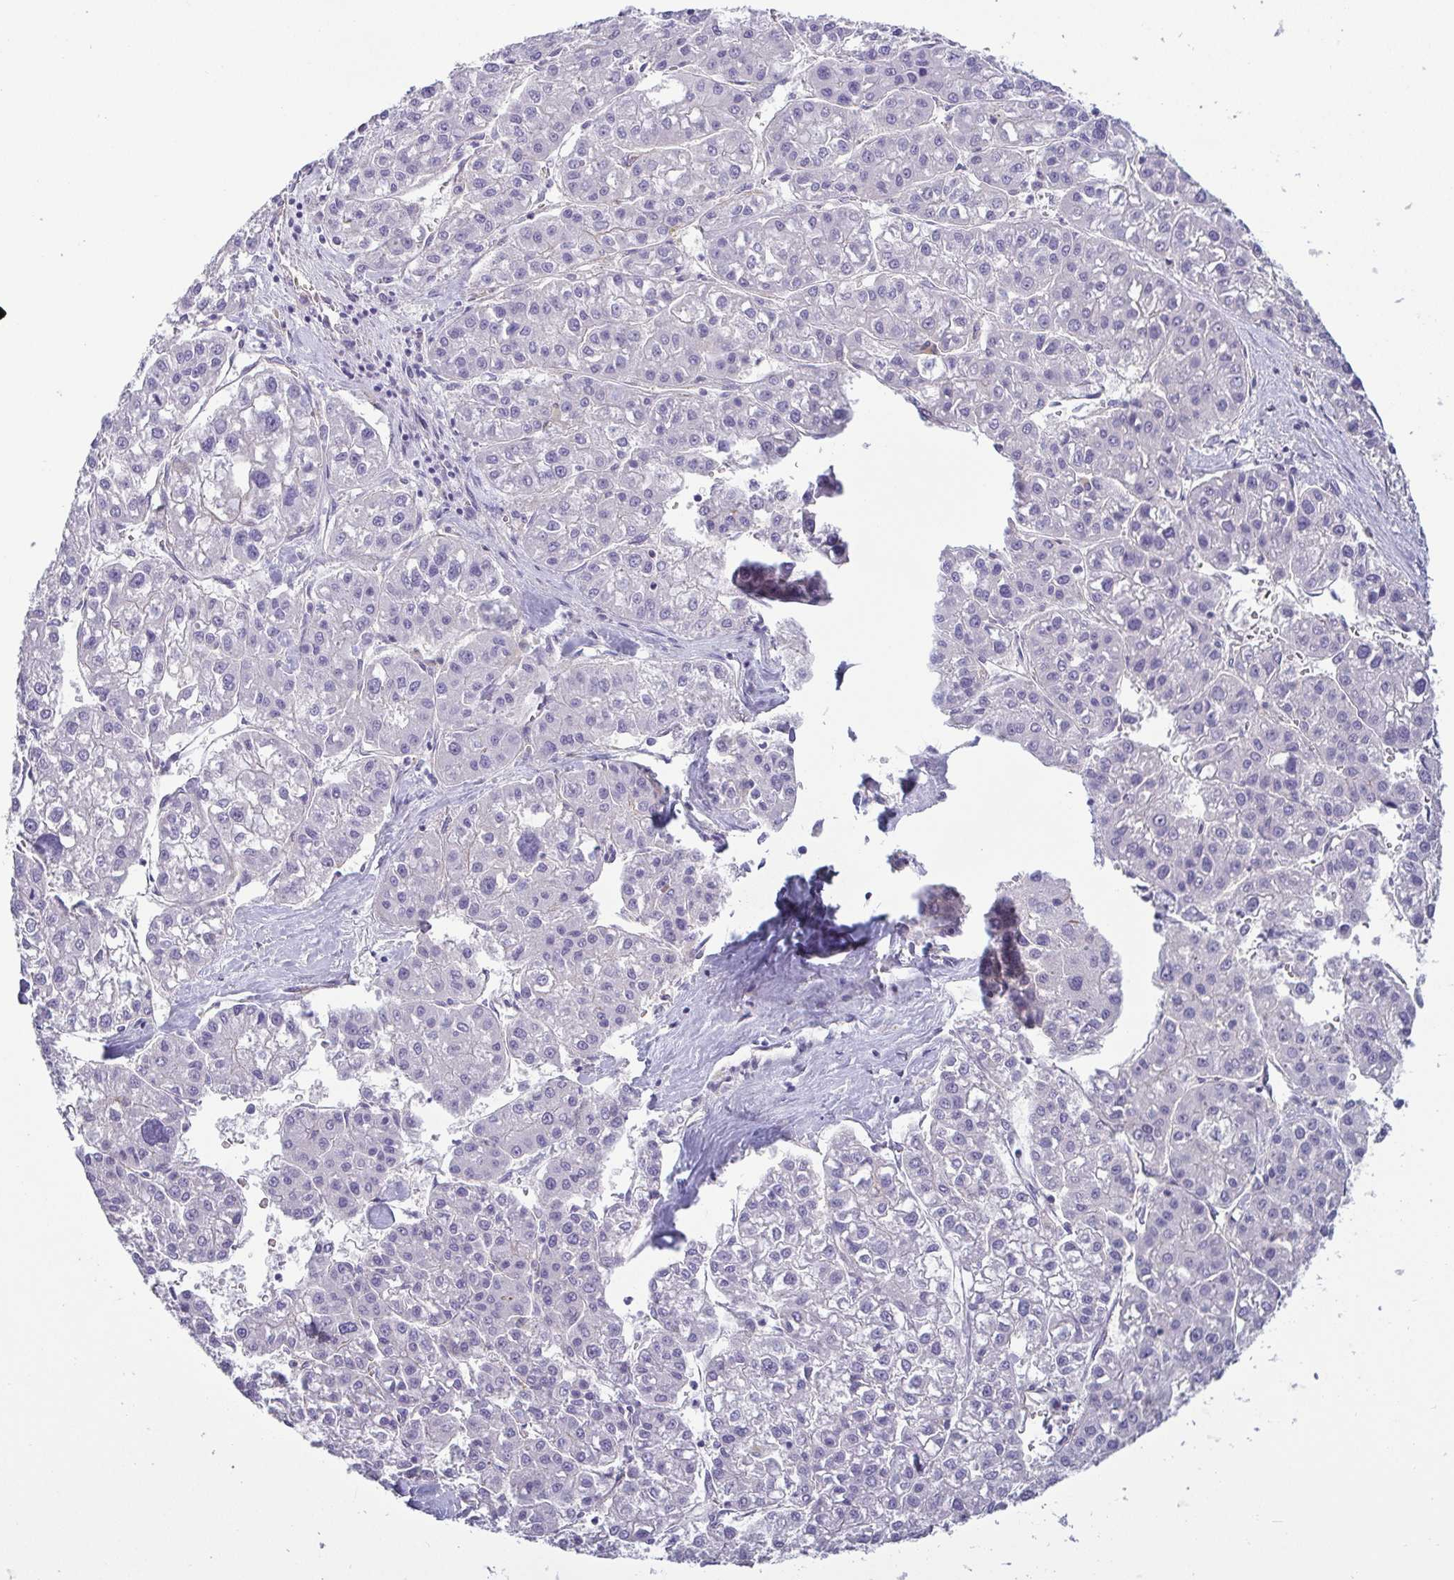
{"staining": {"intensity": "negative", "quantity": "none", "location": "none"}, "tissue": "liver cancer", "cell_type": "Tumor cells", "image_type": "cancer", "snomed": [{"axis": "morphology", "description": "Carcinoma, Hepatocellular, NOS"}, {"axis": "topography", "description": "Liver"}], "caption": "IHC of liver cancer (hepatocellular carcinoma) exhibits no expression in tumor cells.", "gene": "LIMA1", "patient": {"sex": "male", "age": 73}}